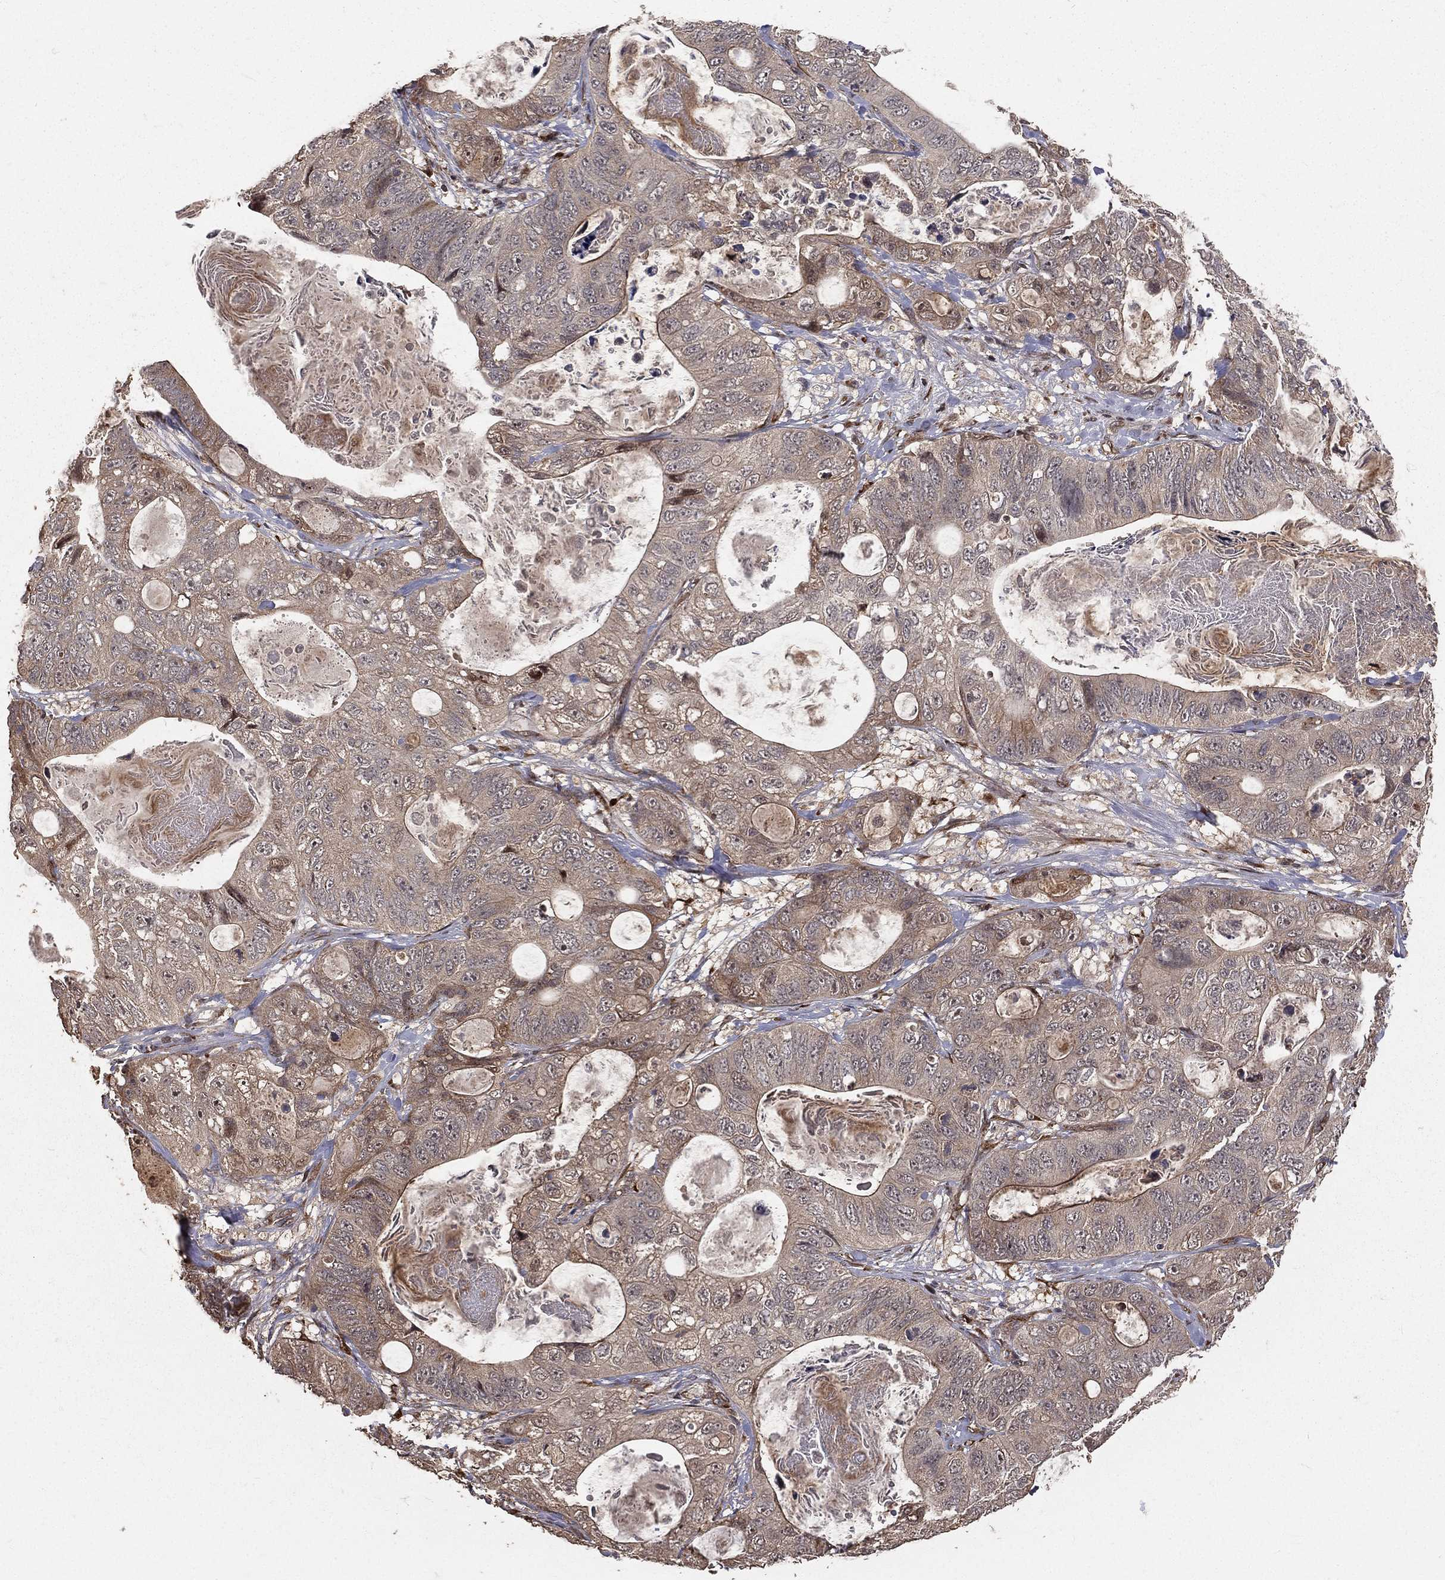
{"staining": {"intensity": "strong", "quantity": "<25%", "location": "cytoplasmic/membranous"}, "tissue": "stomach cancer", "cell_type": "Tumor cells", "image_type": "cancer", "snomed": [{"axis": "morphology", "description": "Normal tissue, NOS"}, {"axis": "morphology", "description": "Adenocarcinoma, NOS"}, {"axis": "topography", "description": "Stomach"}], "caption": "High-power microscopy captured an immunohistochemistry photomicrograph of stomach cancer, revealing strong cytoplasmic/membranous expression in about <25% of tumor cells.", "gene": "MAPK1", "patient": {"sex": "female", "age": 89}}